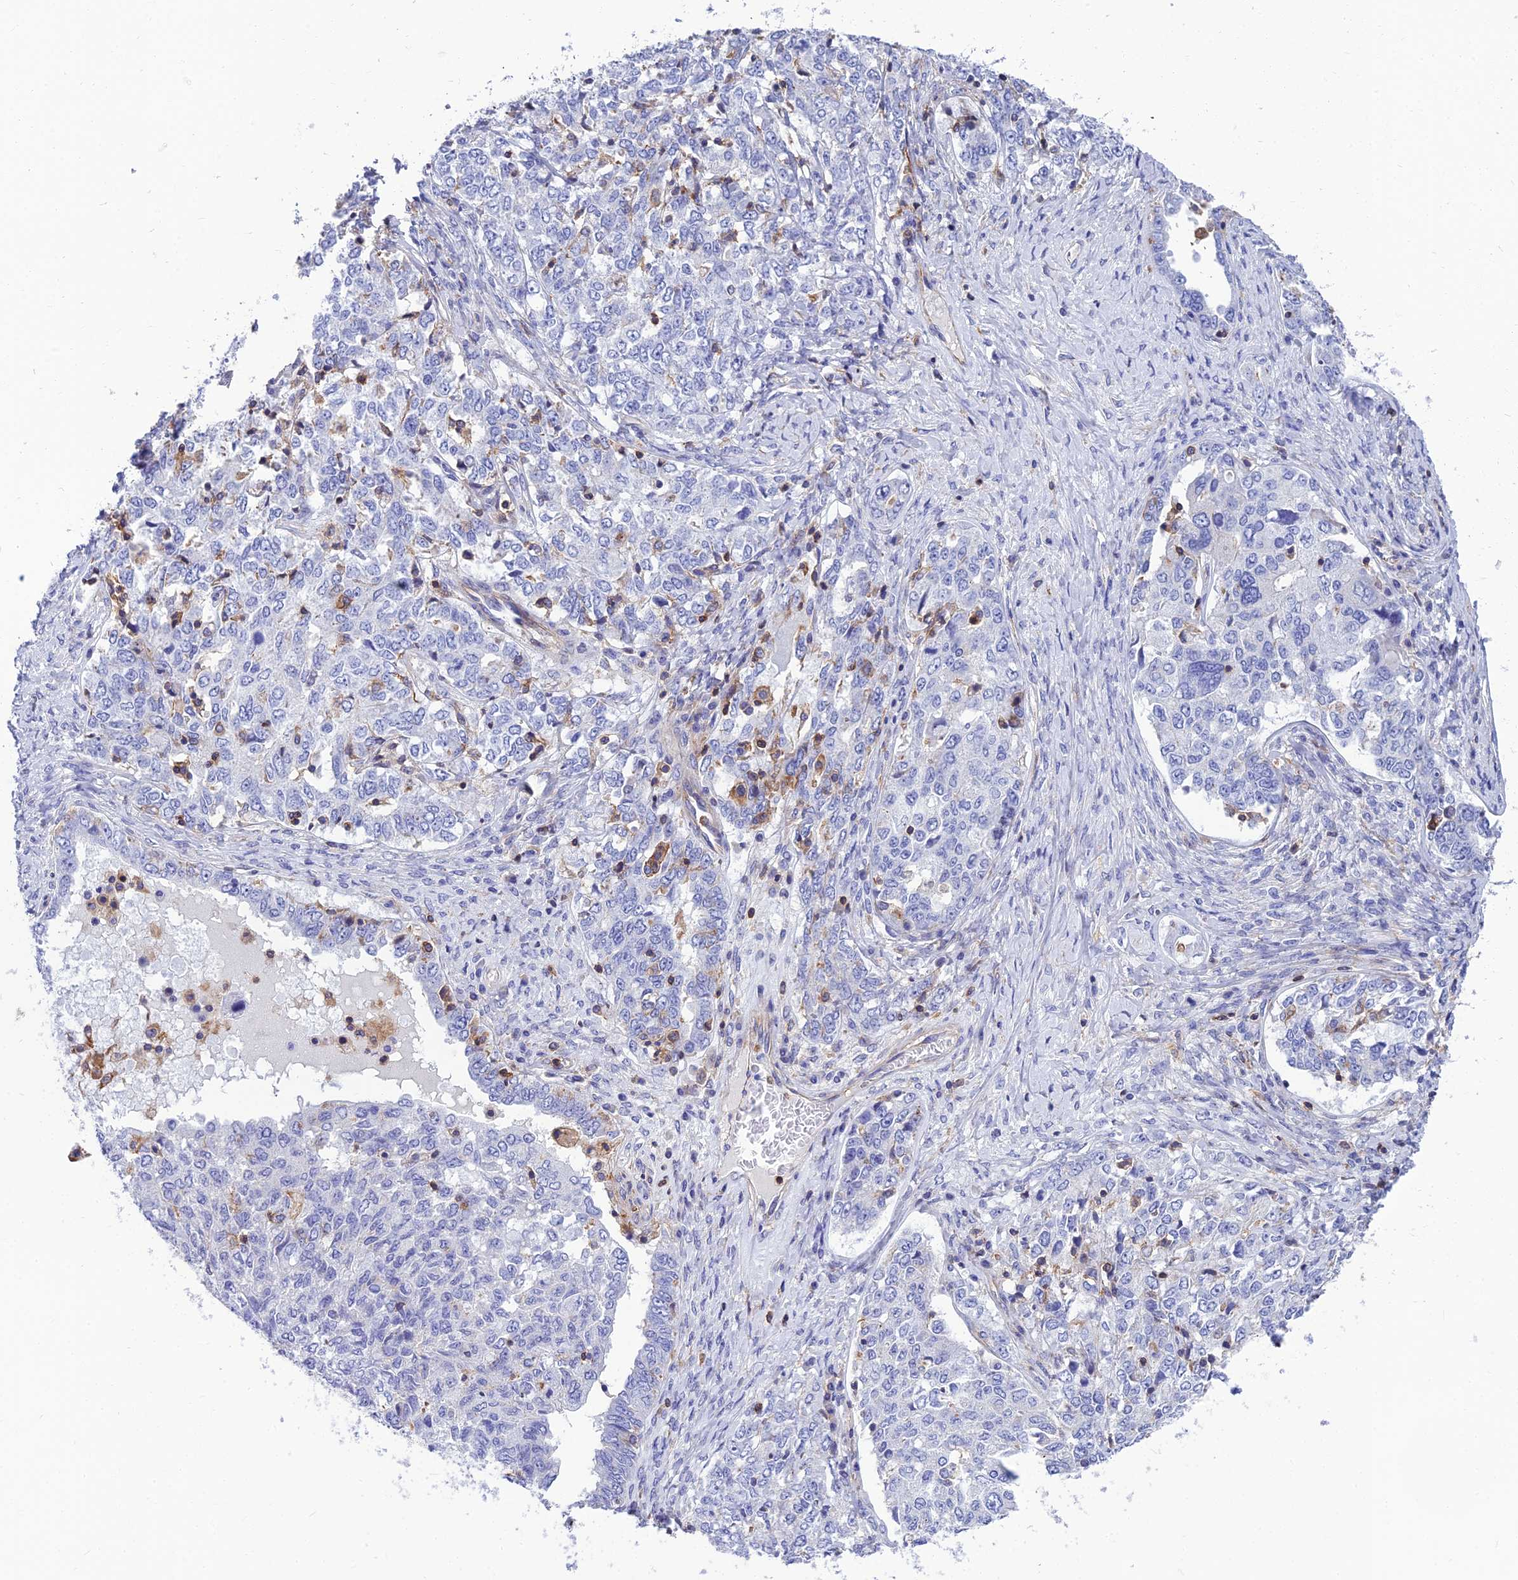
{"staining": {"intensity": "negative", "quantity": "none", "location": "none"}, "tissue": "ovarian cancer", "cell_type": "Tumor cells", "image_type": "cancer", "snomed": [{"axis": "morphology", "description": "Carcinoma, endometroid"}, {"axis": "topography", "description": "Ovary"}], "caption": "This is an immunohistochemistry image of human endometroid carcinoma (ovarian). There is no staining in tumor cells.", "gene": "PPP1R18", "patient": {"sex": "female", "age": 62}}